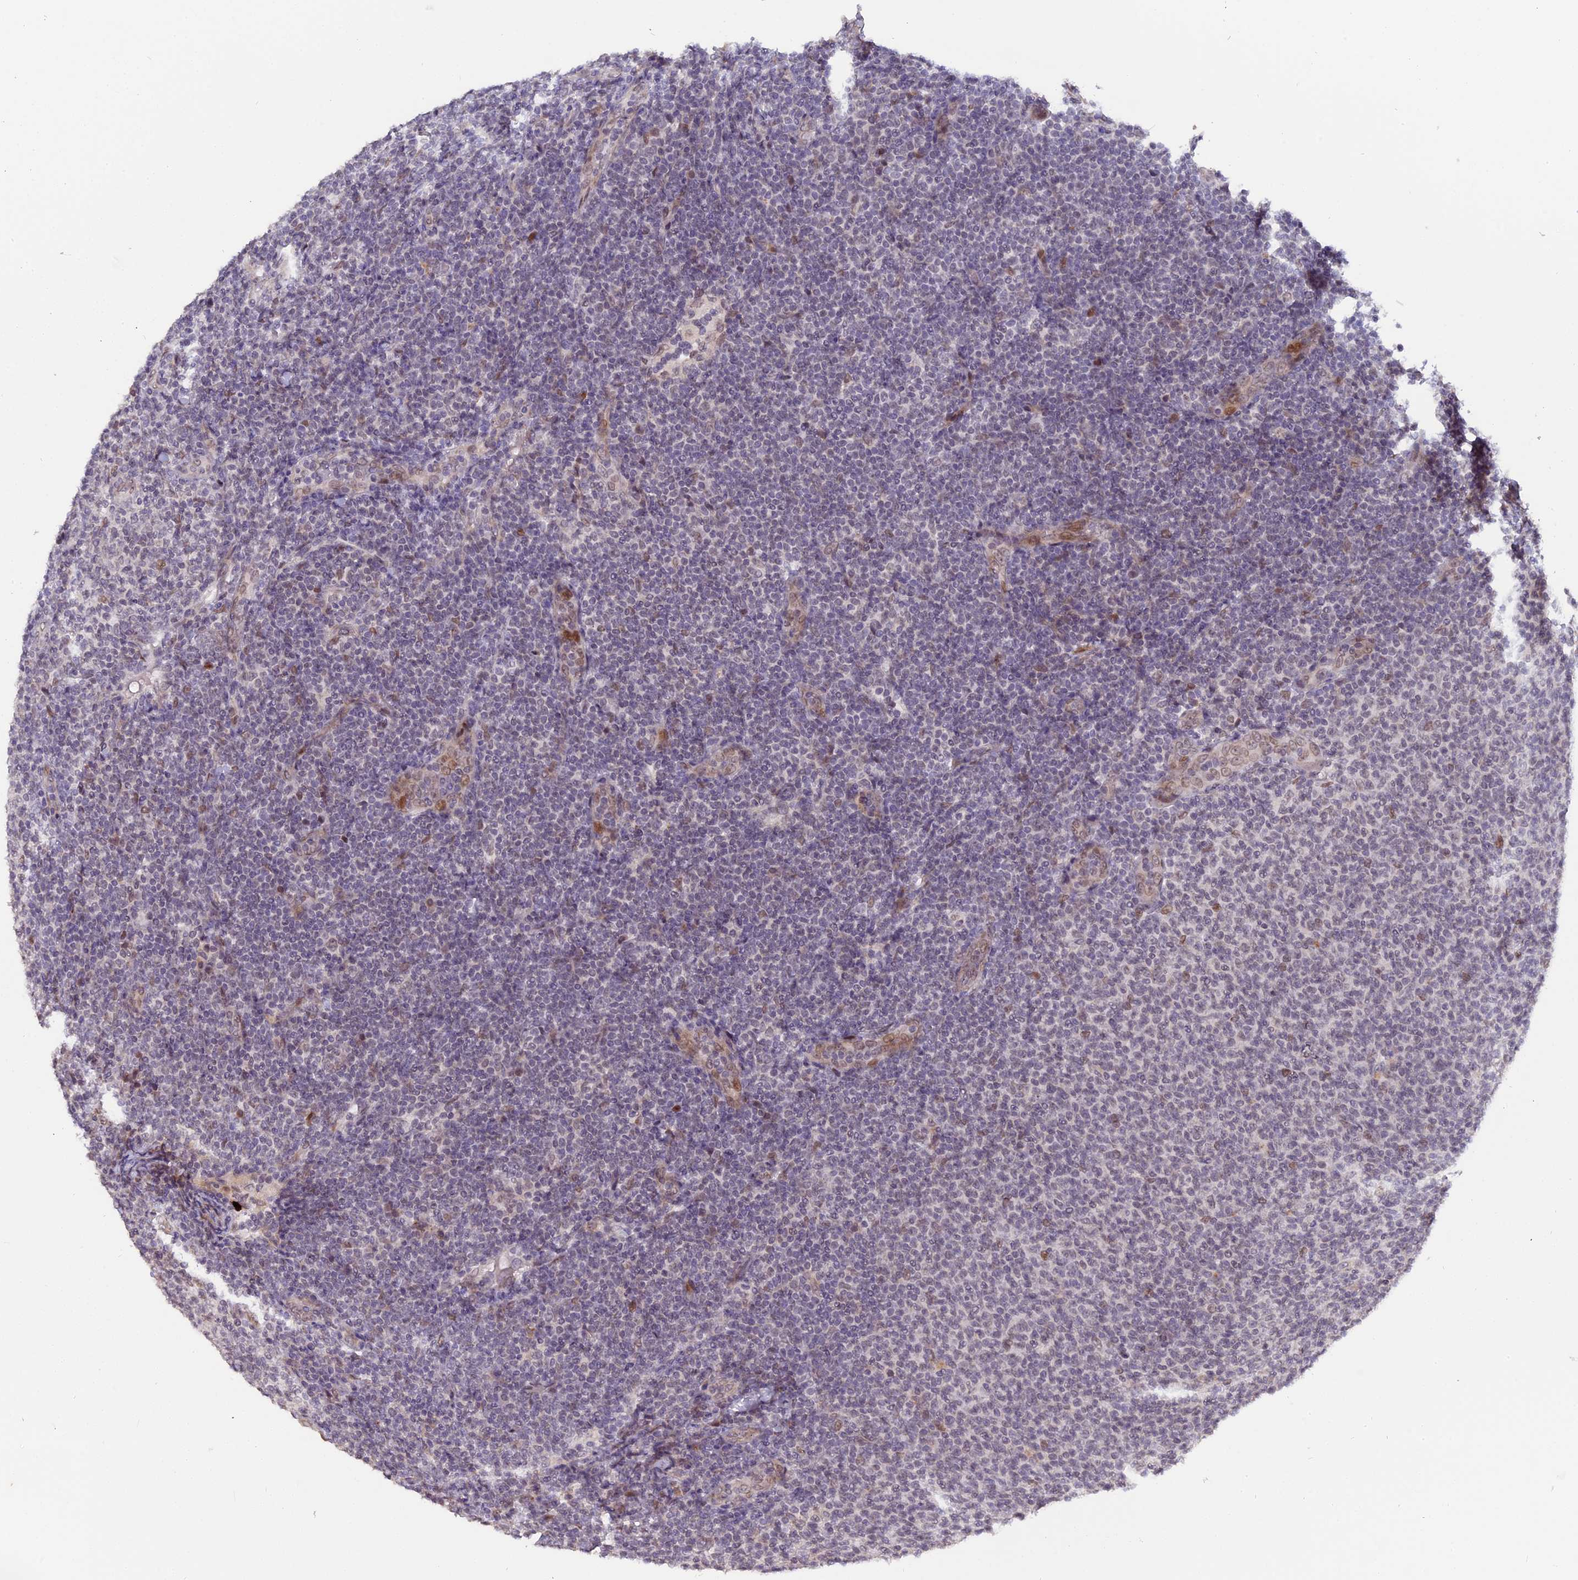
{"staining": {"intensity": "weak", "quantity": "<25%", "location": "nuclear"}, "tissue": "lymphoma", "cell_type": "Tumor cells", "image_type": "cancer", "snomed": [{"axis": "morphology", "description": "Malignant lymphoma, non-Hodgkin's type, Low grade"}, {"axis": "topography", "description": "Lymph node"}], "caption": "Immunohistochemistry (IHC) of malignant lymphoma, non-Hodgkin's type (low-grade) shows no expression in tumor cells.", "gene": "PYGO1", "patient": {"sex": "male", "age": 66}}